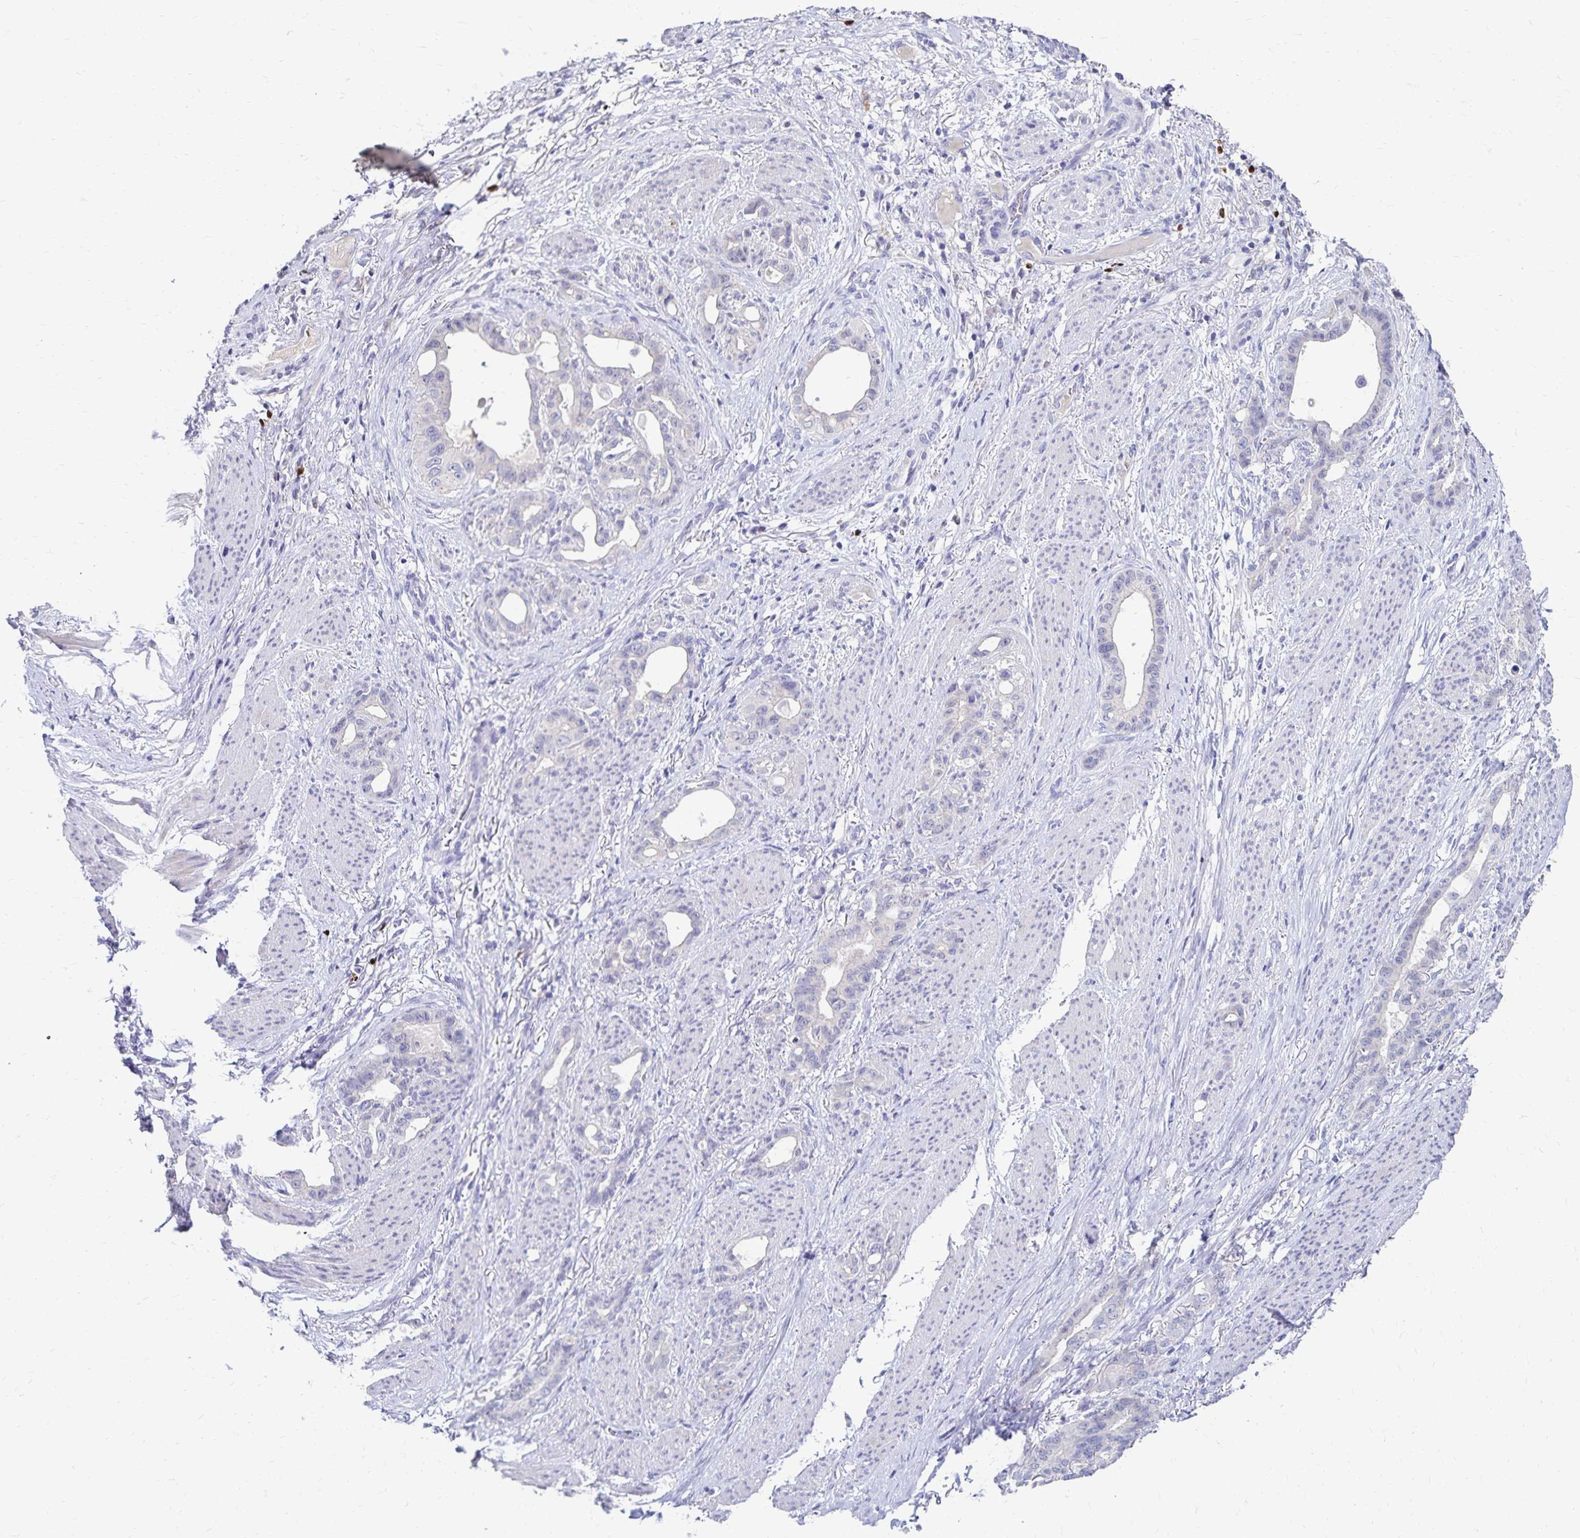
{"staining": {"intensity": "negative", "quantity": "none", "location": "none"}, "tissue": "stomach cancer", "cell_type": "Tumor cells", "image_type": "cancer", "snomed": [{"axis": "morphology", "description": "Normal tissue, NOS"}, {"axis": "morphology", "description": "Adenocarcinoma, NOS"}, {"axis": "topography", "description": "Esophagus"}, {"axis": "topography", "description": "Stomach, upper"}], "caption": "Tumor cells show no significant staining in stomach adenocarcinoma. (DAB IHC visualized using brightfield microscopy, high magnification).", "gene": "PAX5", "patient": {"sex": "male", "age": 62}}